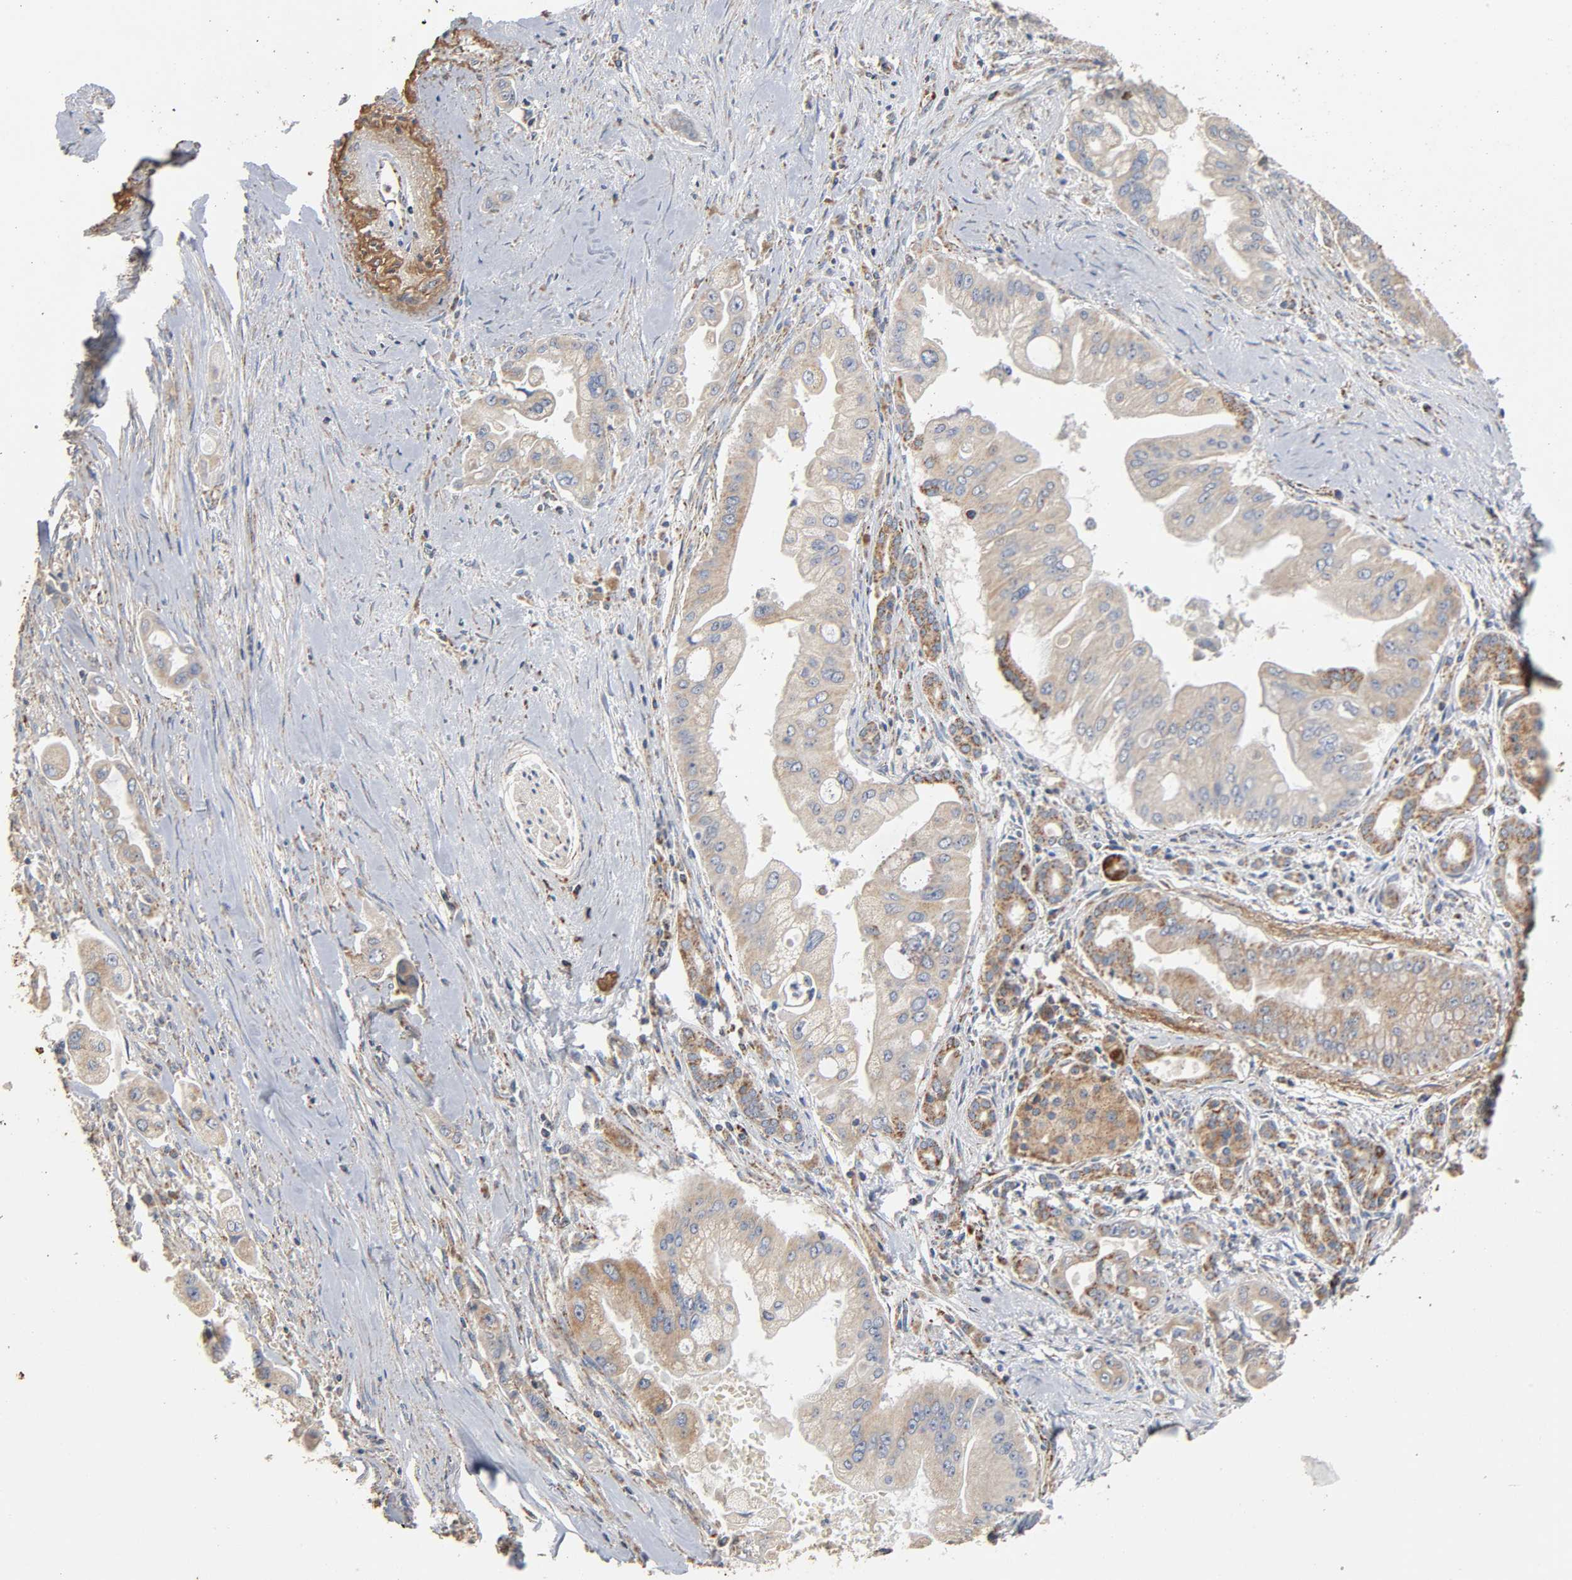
{"staining": {"intensity": "weak", "quantity": ">75%", "location": "cytoplasmic/membranous"}, "tissue": "pancreatic cancer", "cell_type": "Tumor cells", "image_type": "cancer", "snomed": [{"axis": "morphology", "description": "Adenocarcinoma, NOS"}, {"axis": "topography", "description": "Pancreas"}], "caption": "Tumor cells exhibit weak cytoplasmic/membranous staining in approximately >75% of cells in pancreatic adenocarcinoma.", "gene": "NDUFS3", "patient": {"sex": "male", "age": 59}}